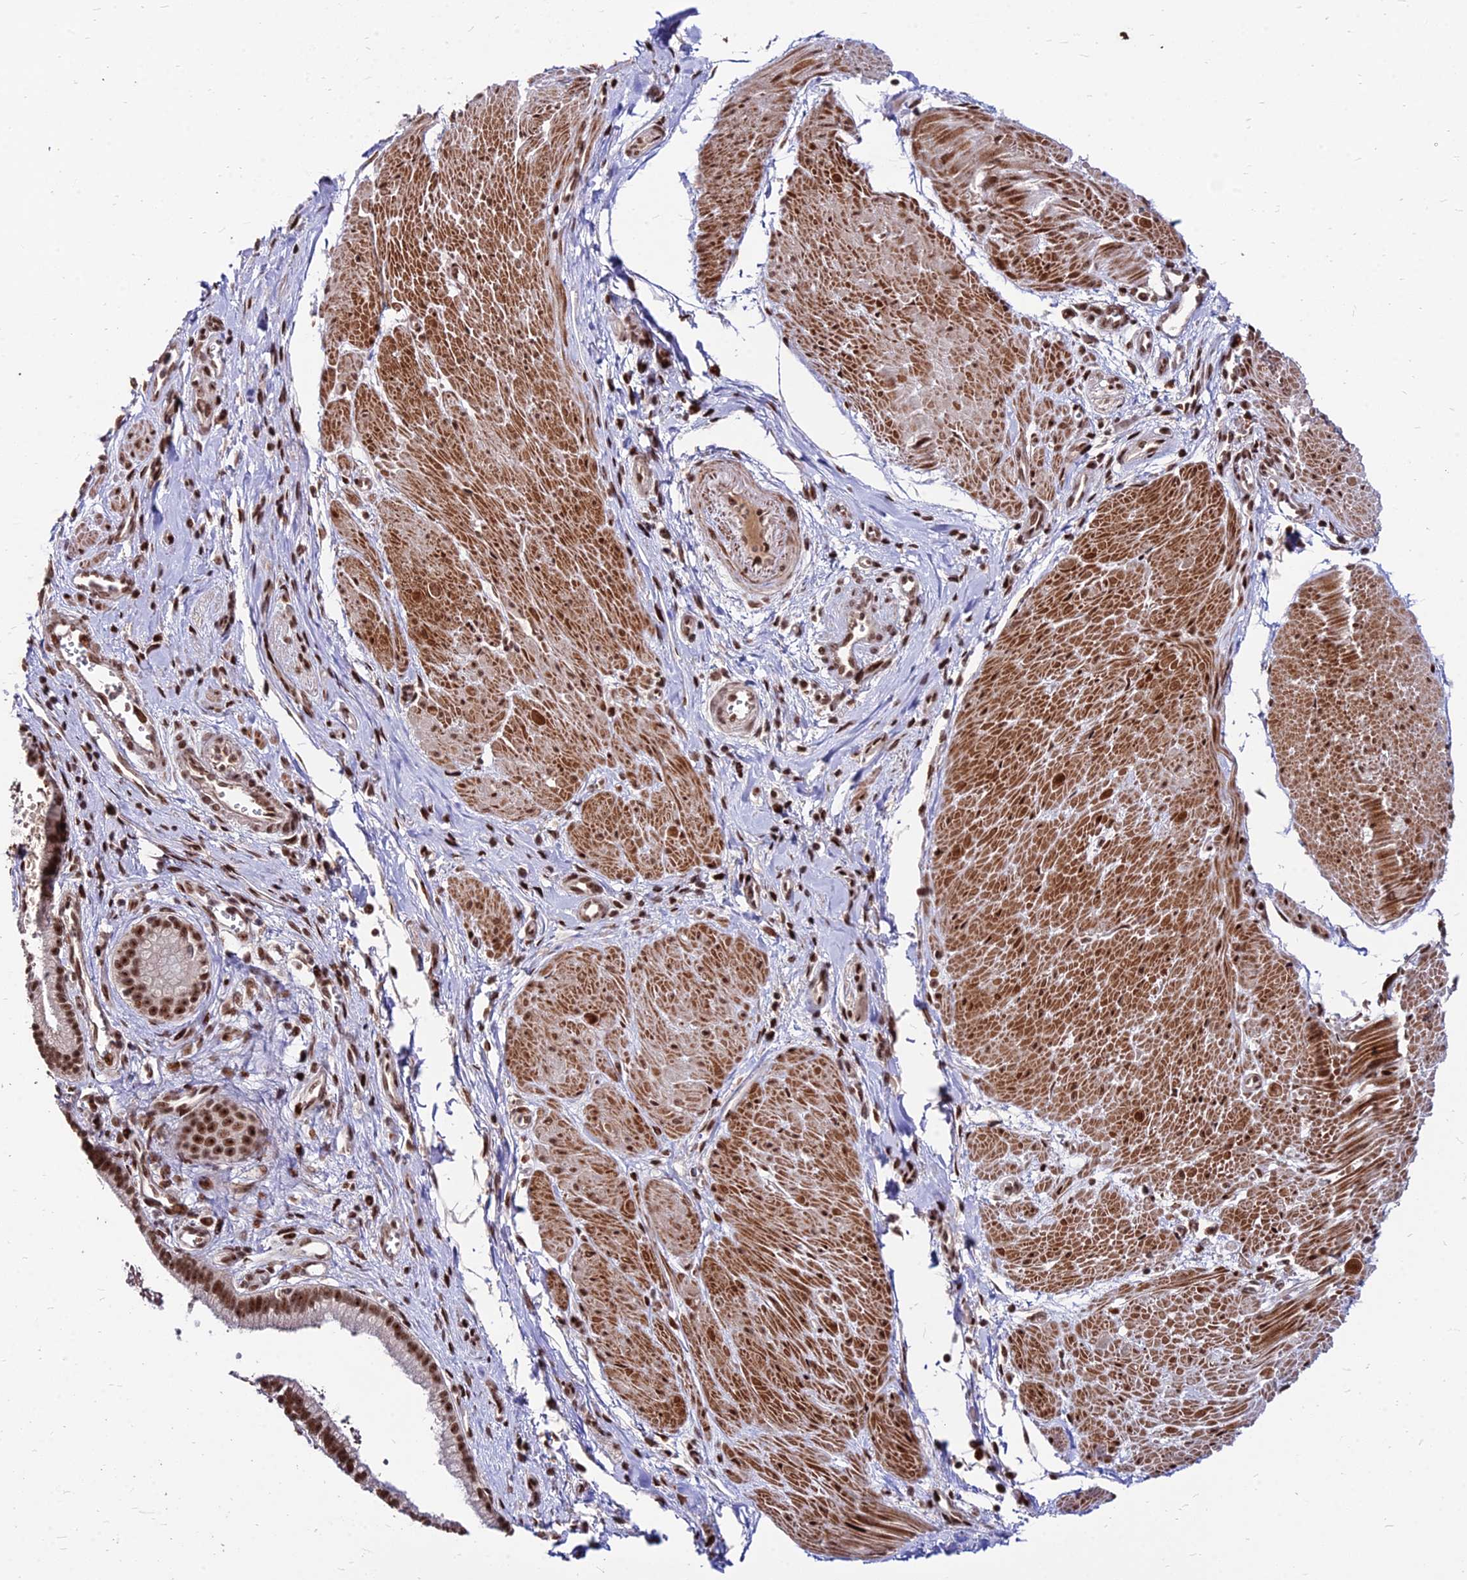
{"staining": {"intensity": "strong", "quantity": ">75%", "location": "nuclear"}, "tissue": "pancreatic cancer", "cell_type": "Tumor cells", "image_type": "cancer", "snomed": [{"axis": "morphology", "description": "Adenocarcinoma, NOS"}, {"axis": "topography", "description": "Pancreas"}], "caption": "The image displays immunohistochemical staining of adenocarcinoma (pancreatic). There is strong nuclear positivity is identified in approximately >75% of tumor cells.", "gene": "ZBED4", "patient": {"sex": "male", "age": 78}}